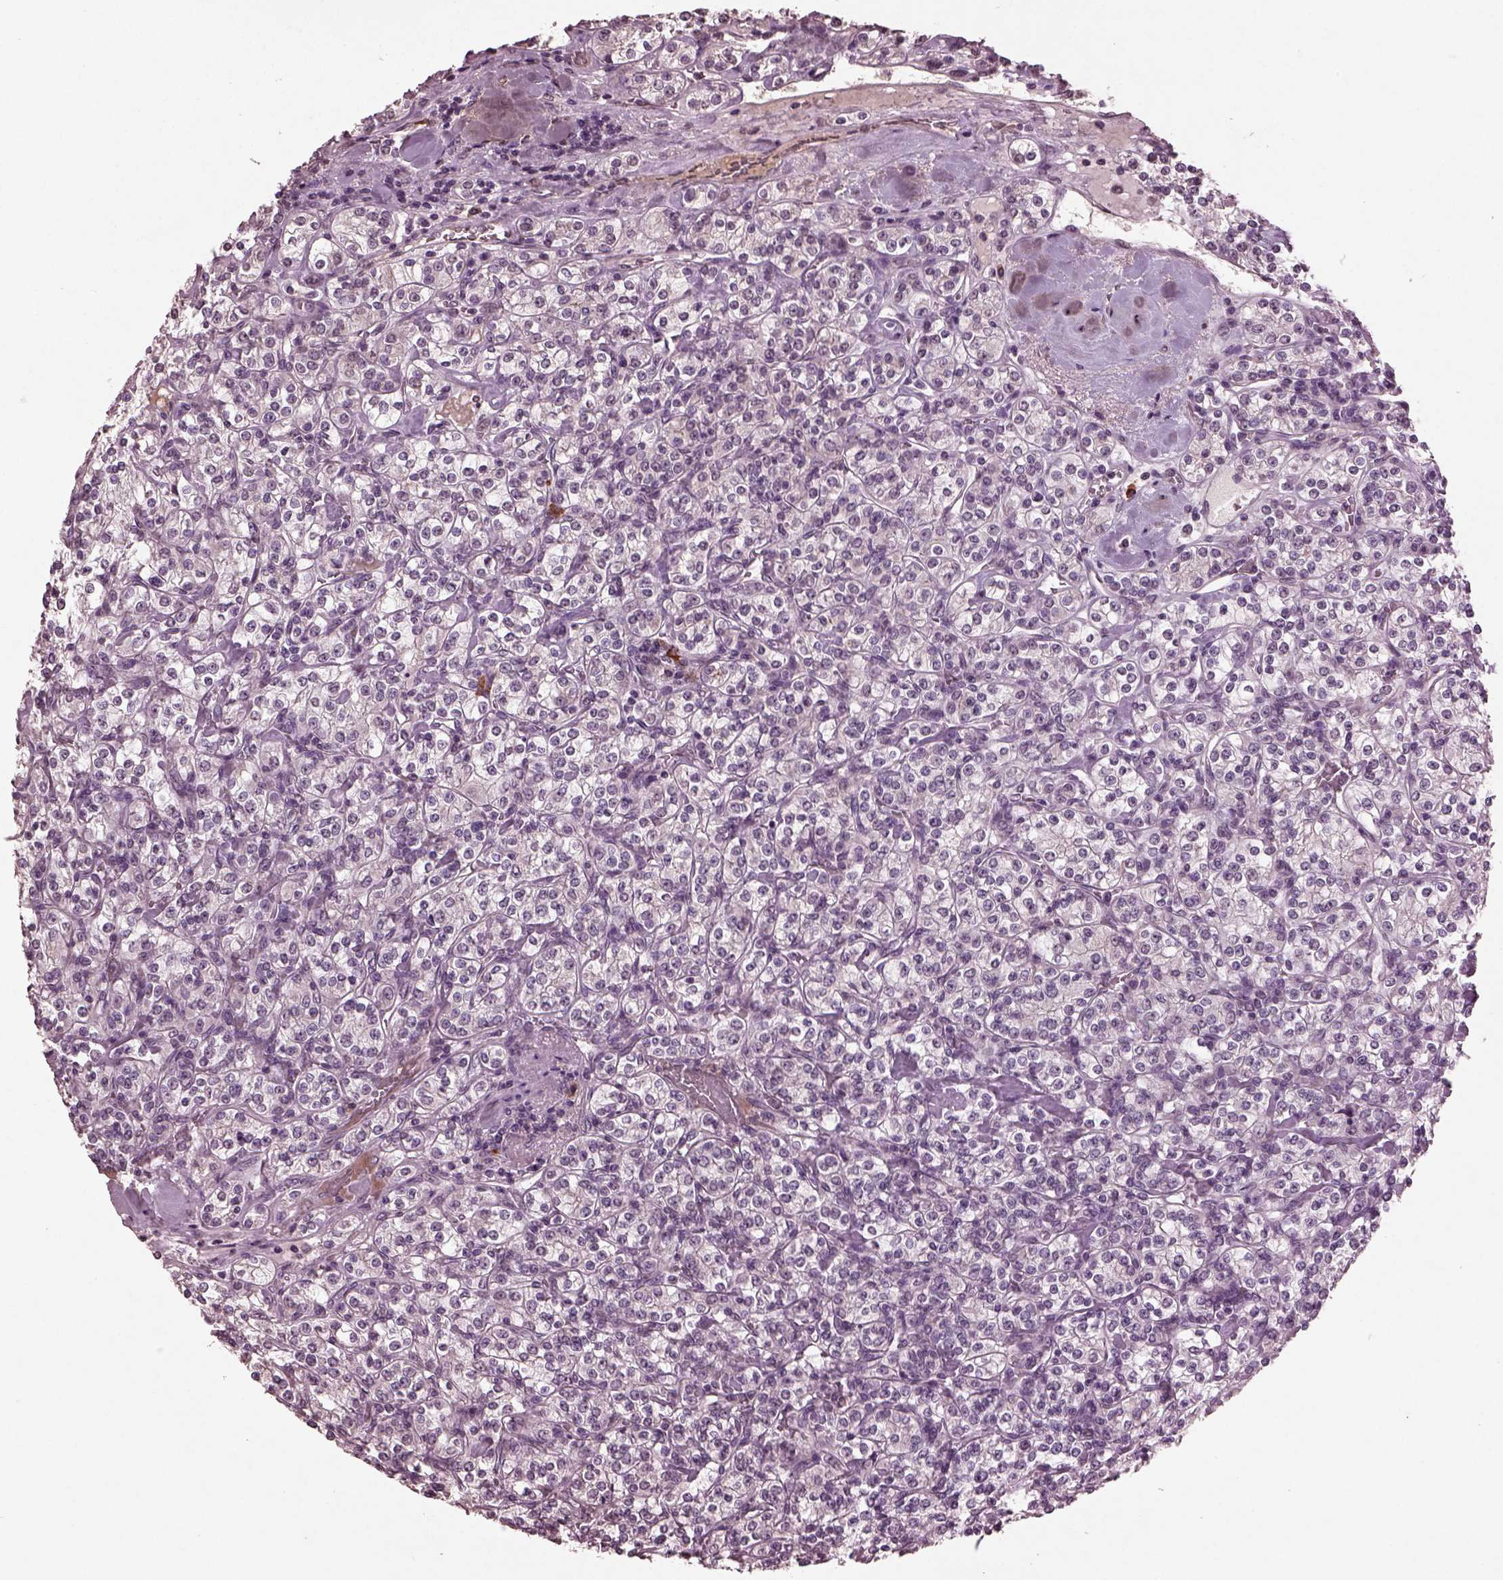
{"staining": {"intensity": "negative", "quantity": "none", "location": "none"}, "tissue": "renal cancer", "cell_type": "Tumor cells", "image_type": "cancer", "snomed": [{"axis": "morphology", "description": "Adenocarcinoma, NOS"}, {"axis": "topography", "description": "Kidney"}], "caption": "Tumor cells show no significant expression in renal cancer.", "gene": "IL18RAP", "patient": {"sex": "male", "age": 77}}